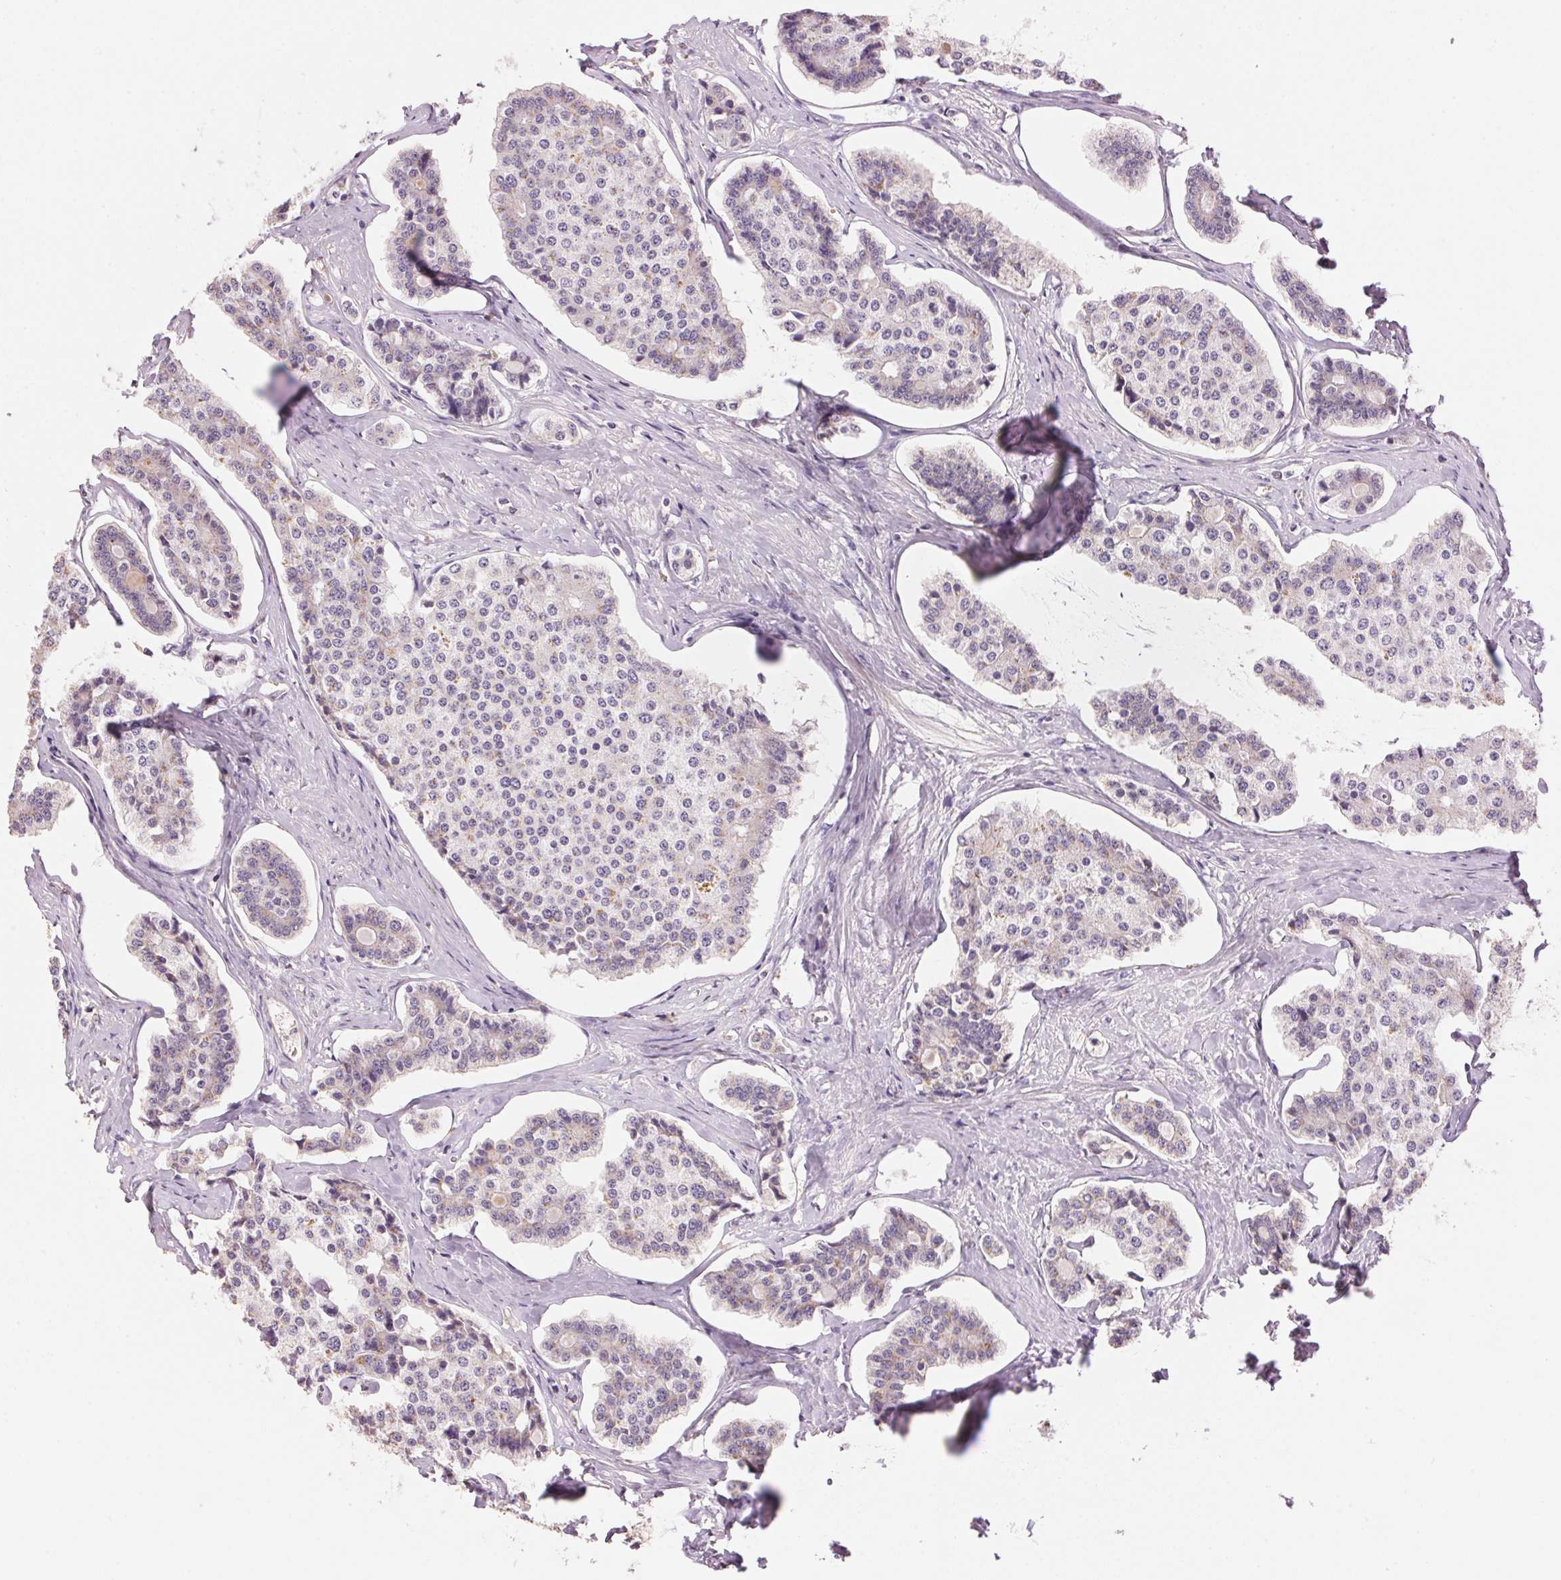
{"staining": {"intensity": "negative", "quantity": "none", "location": "none"}, "tissue": "carcinoid", "cell_type": "Tumor cells", "image_type": "cancer", "snomed": [{"axis": "morphology", "description": "Carcinoid, malignant, NOS"}, {"axis": "topography", "description": "Small intestine"}], "caption": "Immunohistochemical staining of human carcinoid (malignant) demonstrates no significant positivity in tumor cells.", "gene": "LYZL6", "patient": {"sex": "female", "age": 65}}